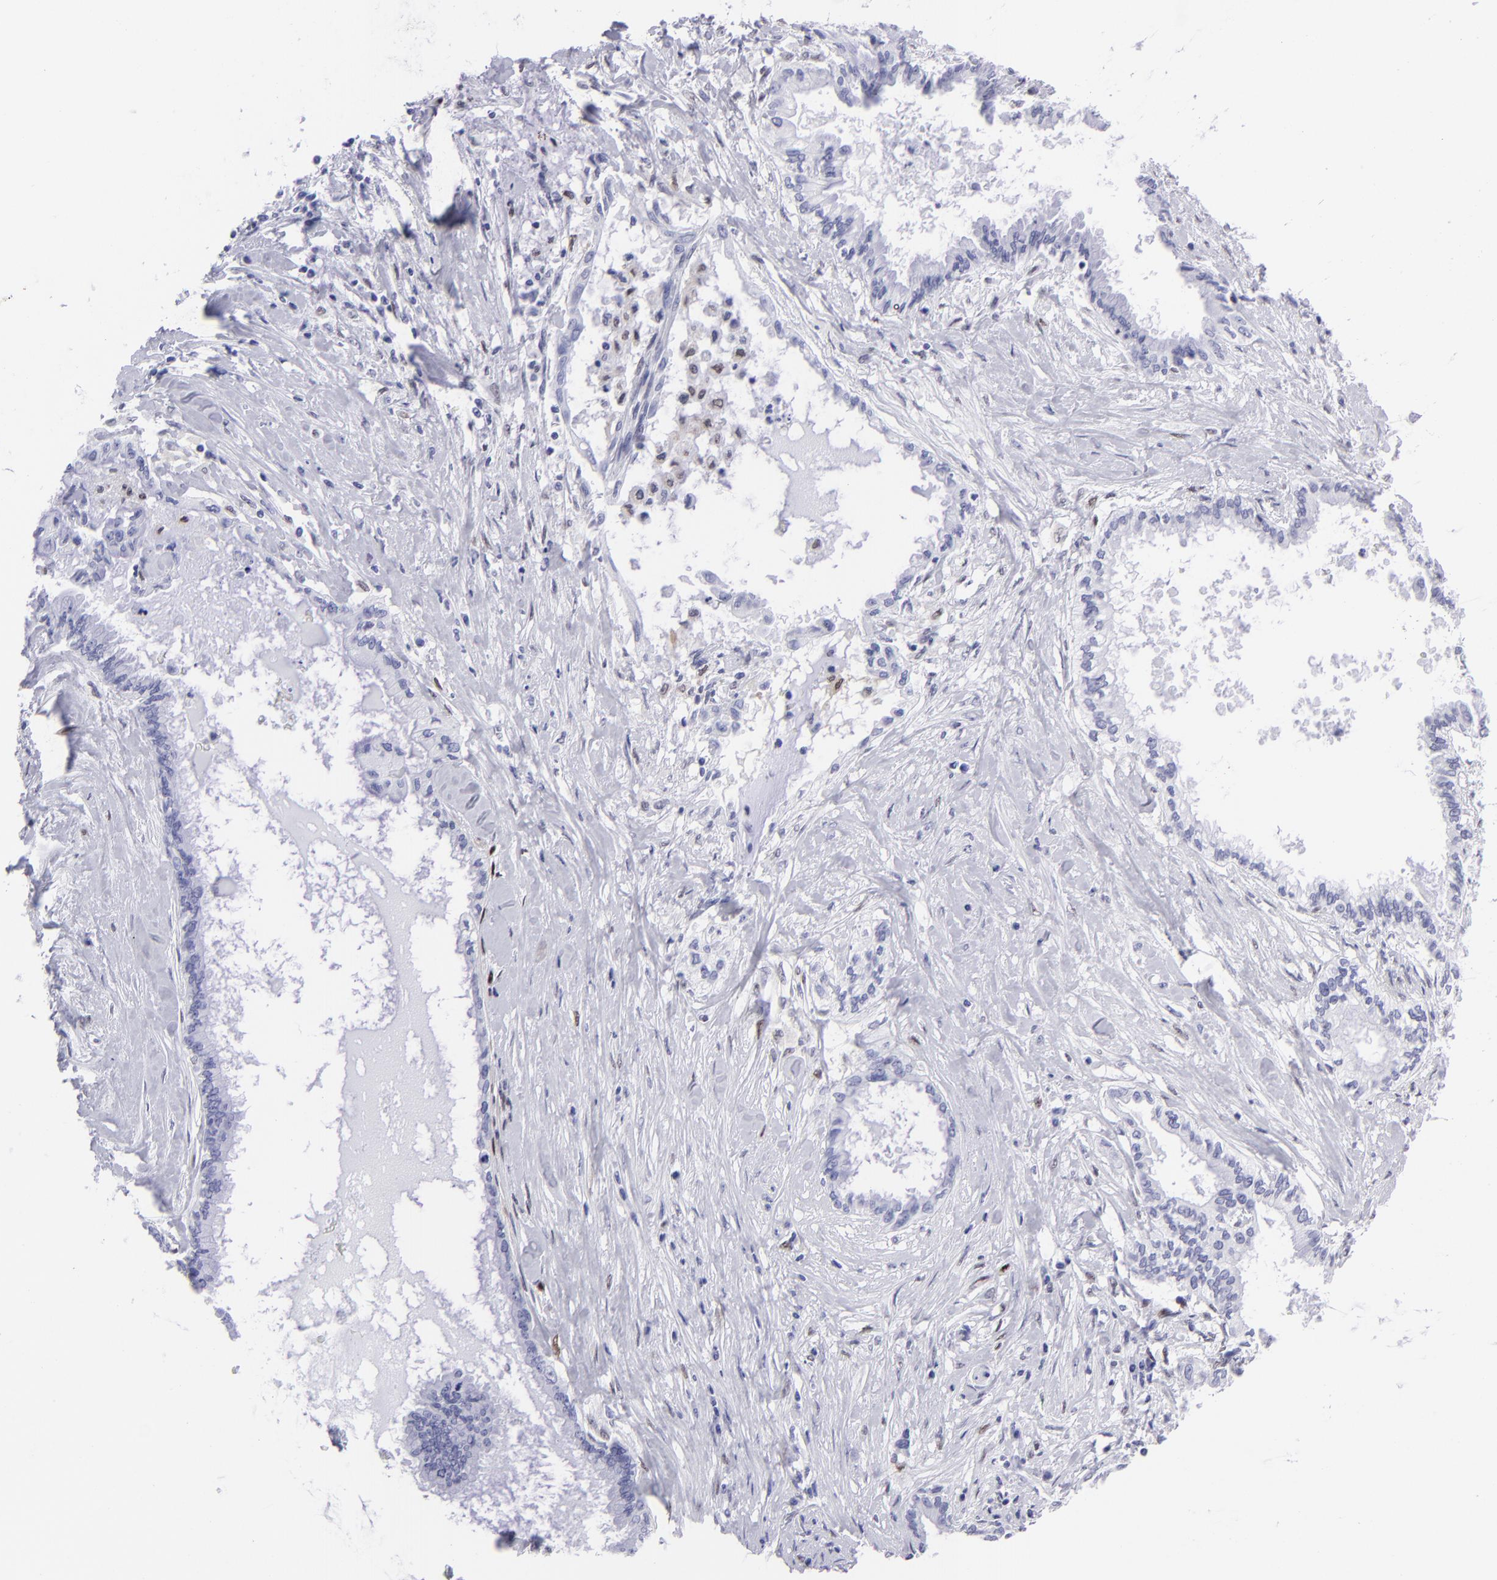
{"staining": {"intensity": "negative", "quantity": "none", "location": "none"}, "tissue": "pancreatic cancer", "cell_type": "Tumor cells", "image_type": "cancer", "snomed": [{"axis": "morphology", "description": "Adenocarcinoma, NOS"}, {"axis": "topography", "description": "Pancreas"}], "caption": "The IHC micrograph has no significant expression in tumor cells of pancreatic adenocarcinoma tissue.", "gene": "MITF", "patient": {"sex": "female", "age": 64}}